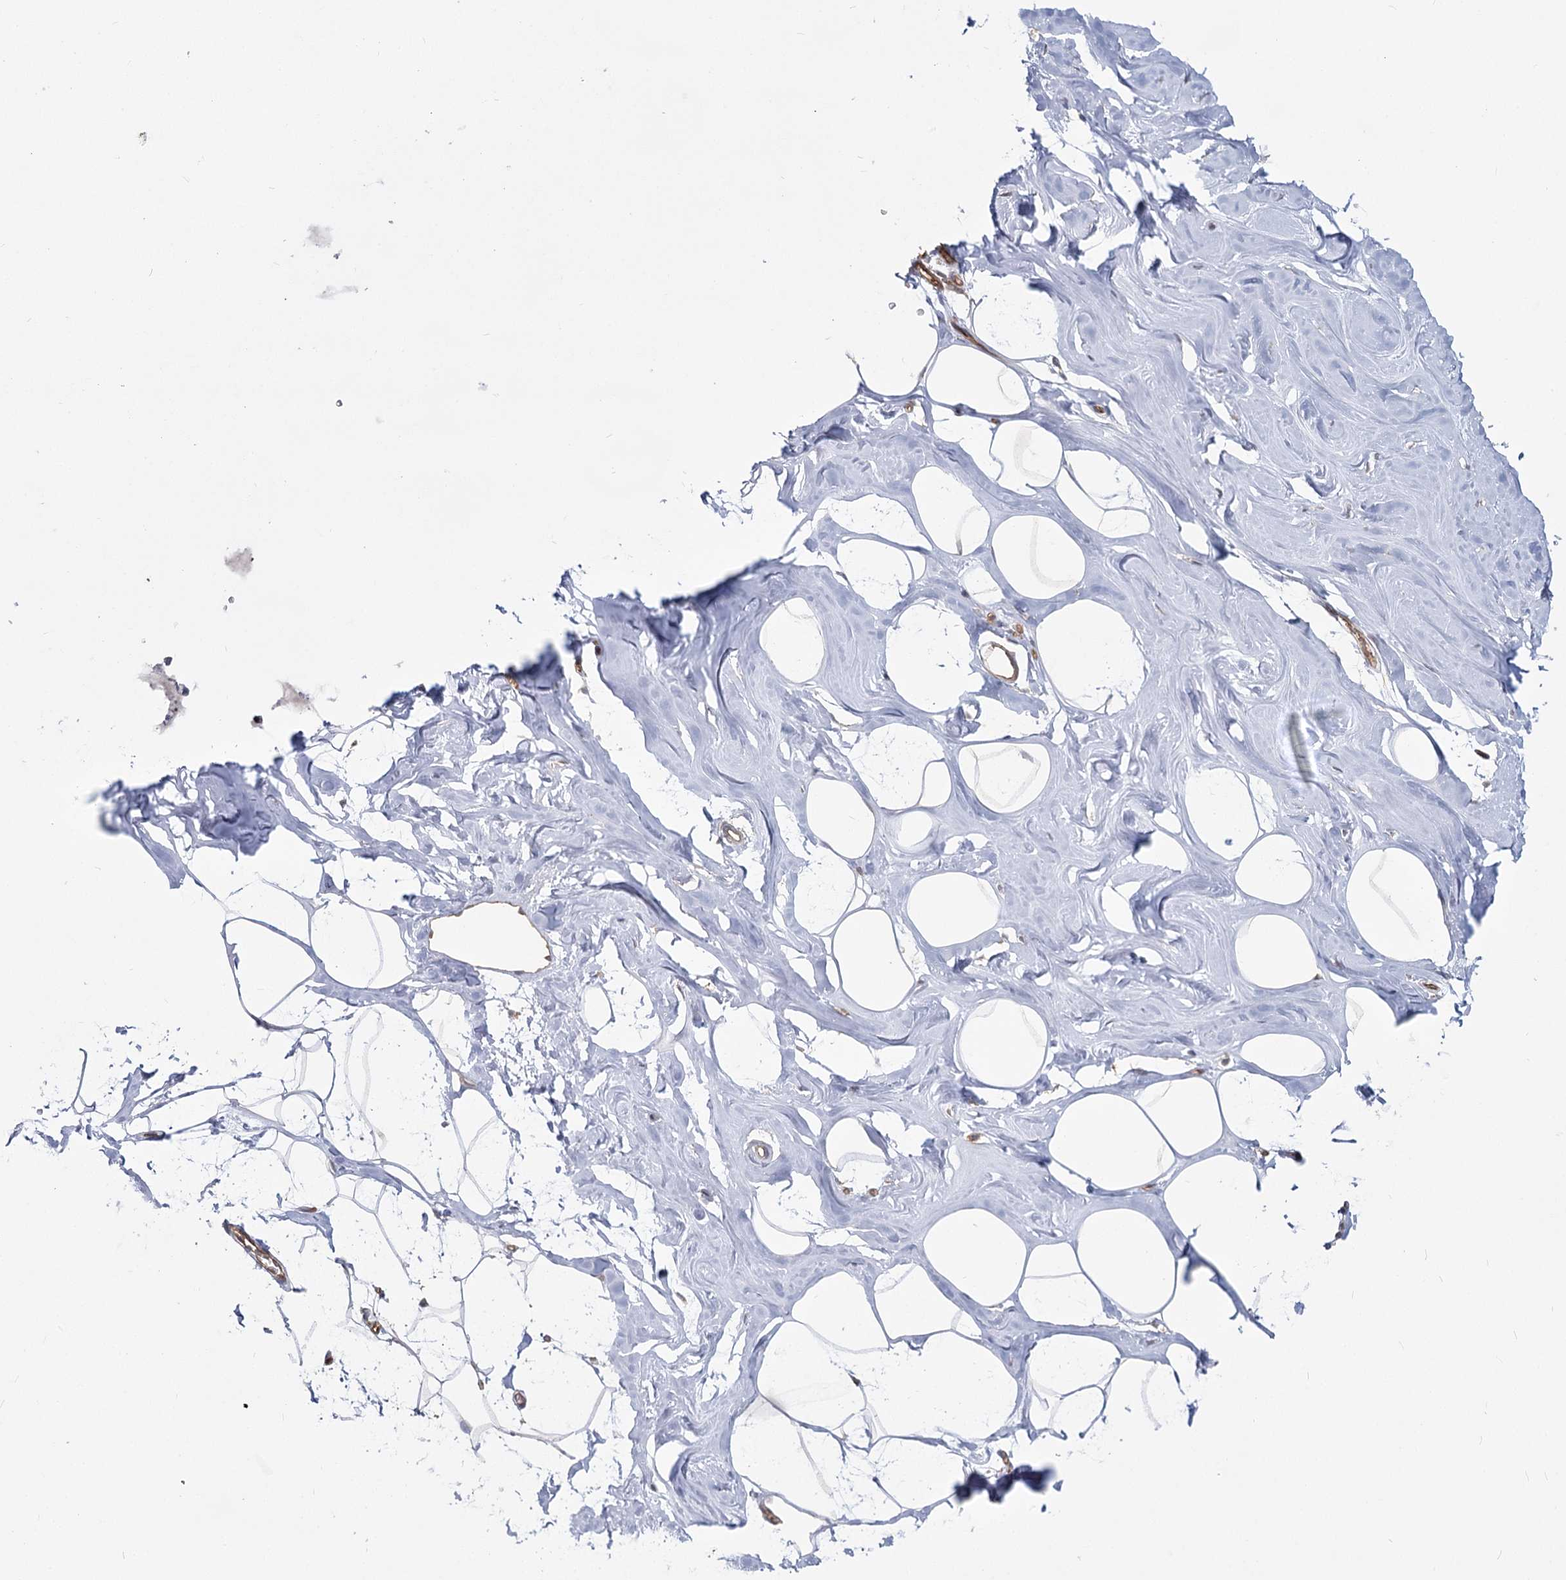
{"staining": {"intensity": "moderate", "quantity": ">75%", "location": "cytoplasmic/membranous"}, "tissue": "adipose tissue", "cell_type": "Adipocytes", "image_type": "normal", "snomed": [{"axis": "morphology", "description": "Normal tissue, NOS"}, {"axis": "morphology", "description": "Fibrosis, NOS"}, {"axis": "topography", "description": "Breast"}, {"axis": "topography", "description": "Adipose tissue"}], "caption": "This photomicrograph demonstrates IHC staining of unremarkable human adipose tissue, with medium moderate cytoplasmic/membranous positivity in approximately >75% of adipocytes.", "gene": "RPP14", "patient": {"sex": "female", "age": 39}}